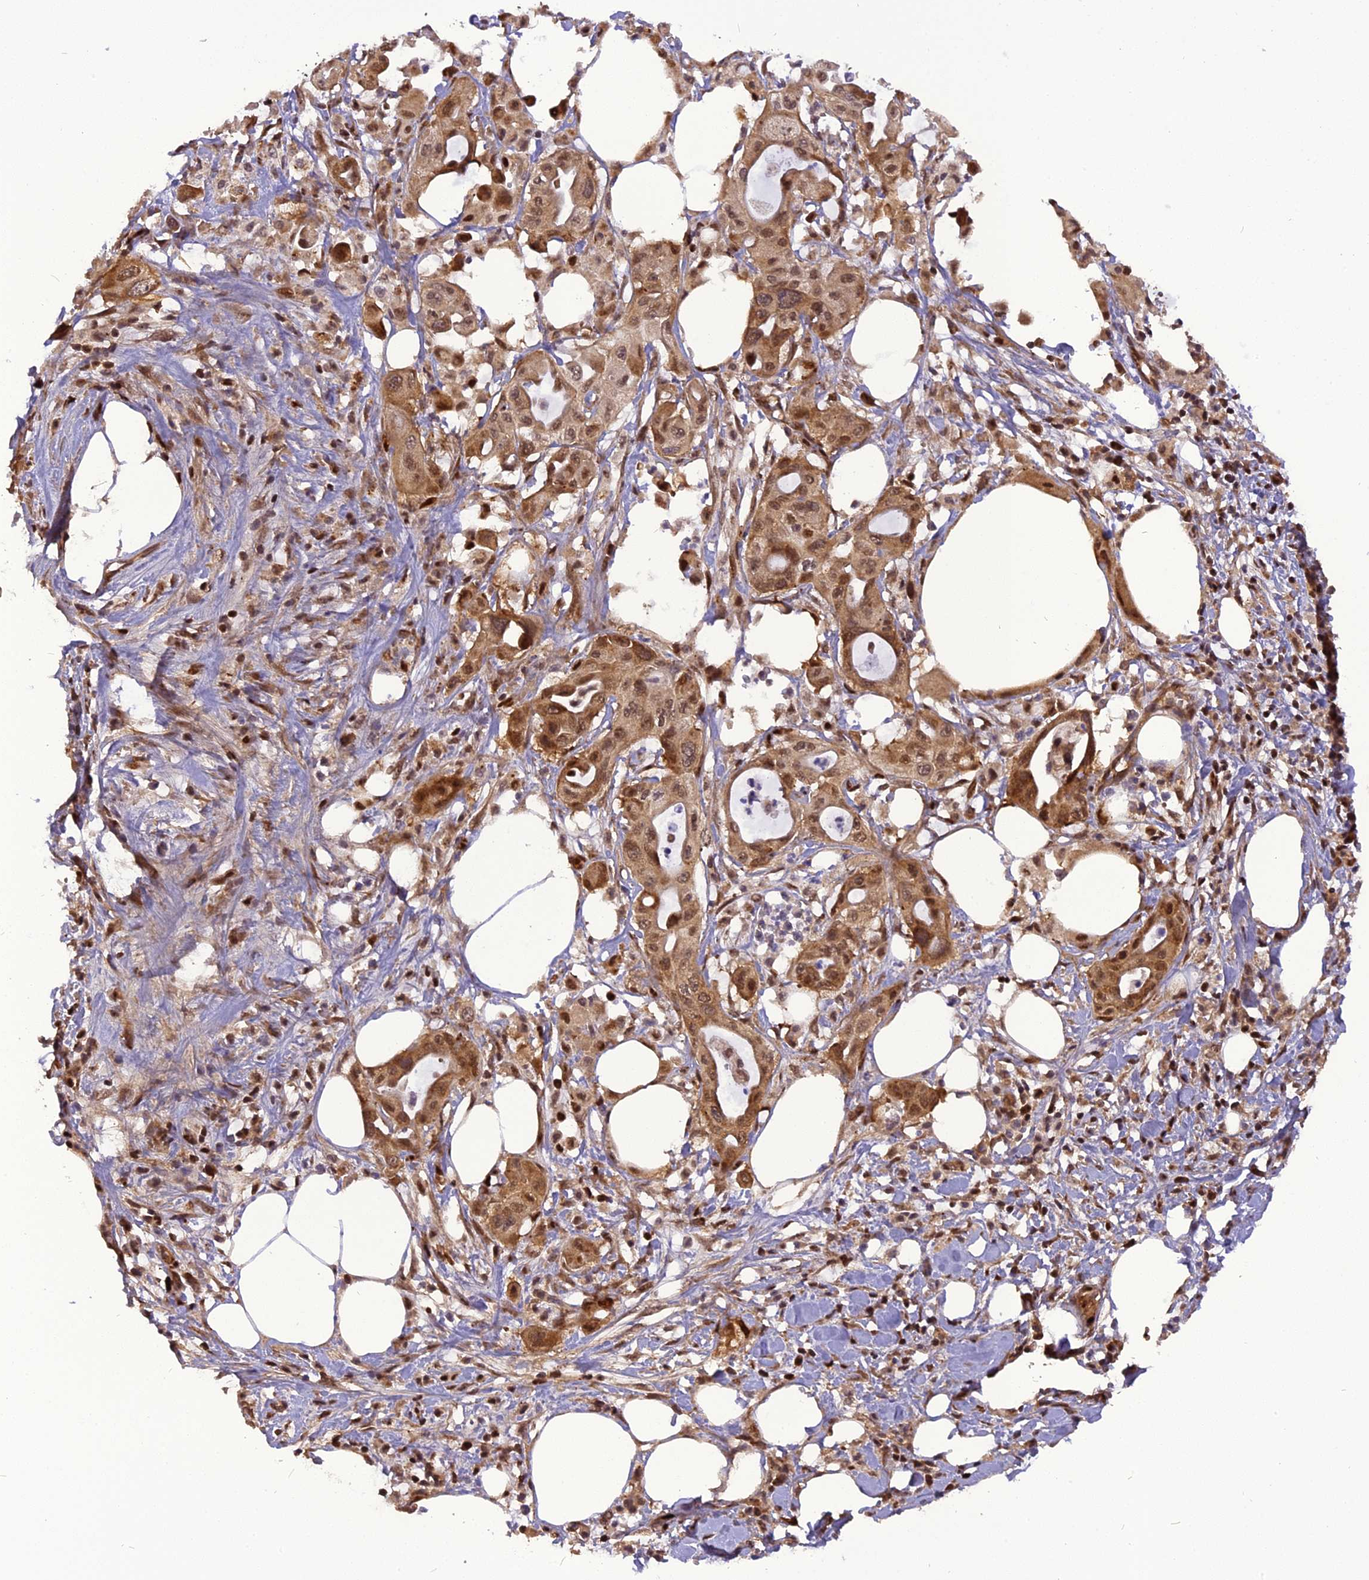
{"staining": {"intensity": "moderate", "quantity": ">75%", "location": "cytoplasmic/membranous,nuclear"}, "tissue": "pancreatic cancer", "cell_type": "Tumor cells", "image_type": "cancer", "snomed": [{"axis": "morphology", "description": "Adenocarcinoma, NOS"}, {"axis": "topography", "description": "Pancreas"}], "caption": "Pancreatic adenocarcinoma stained for a protein (brown) demonstrates moderate cytoplasmic/membranous and nuclear positive staining in about >75% of tumor cells.", "gene": "MICALL1", "patient": {"sex": "male", "age": 68}}